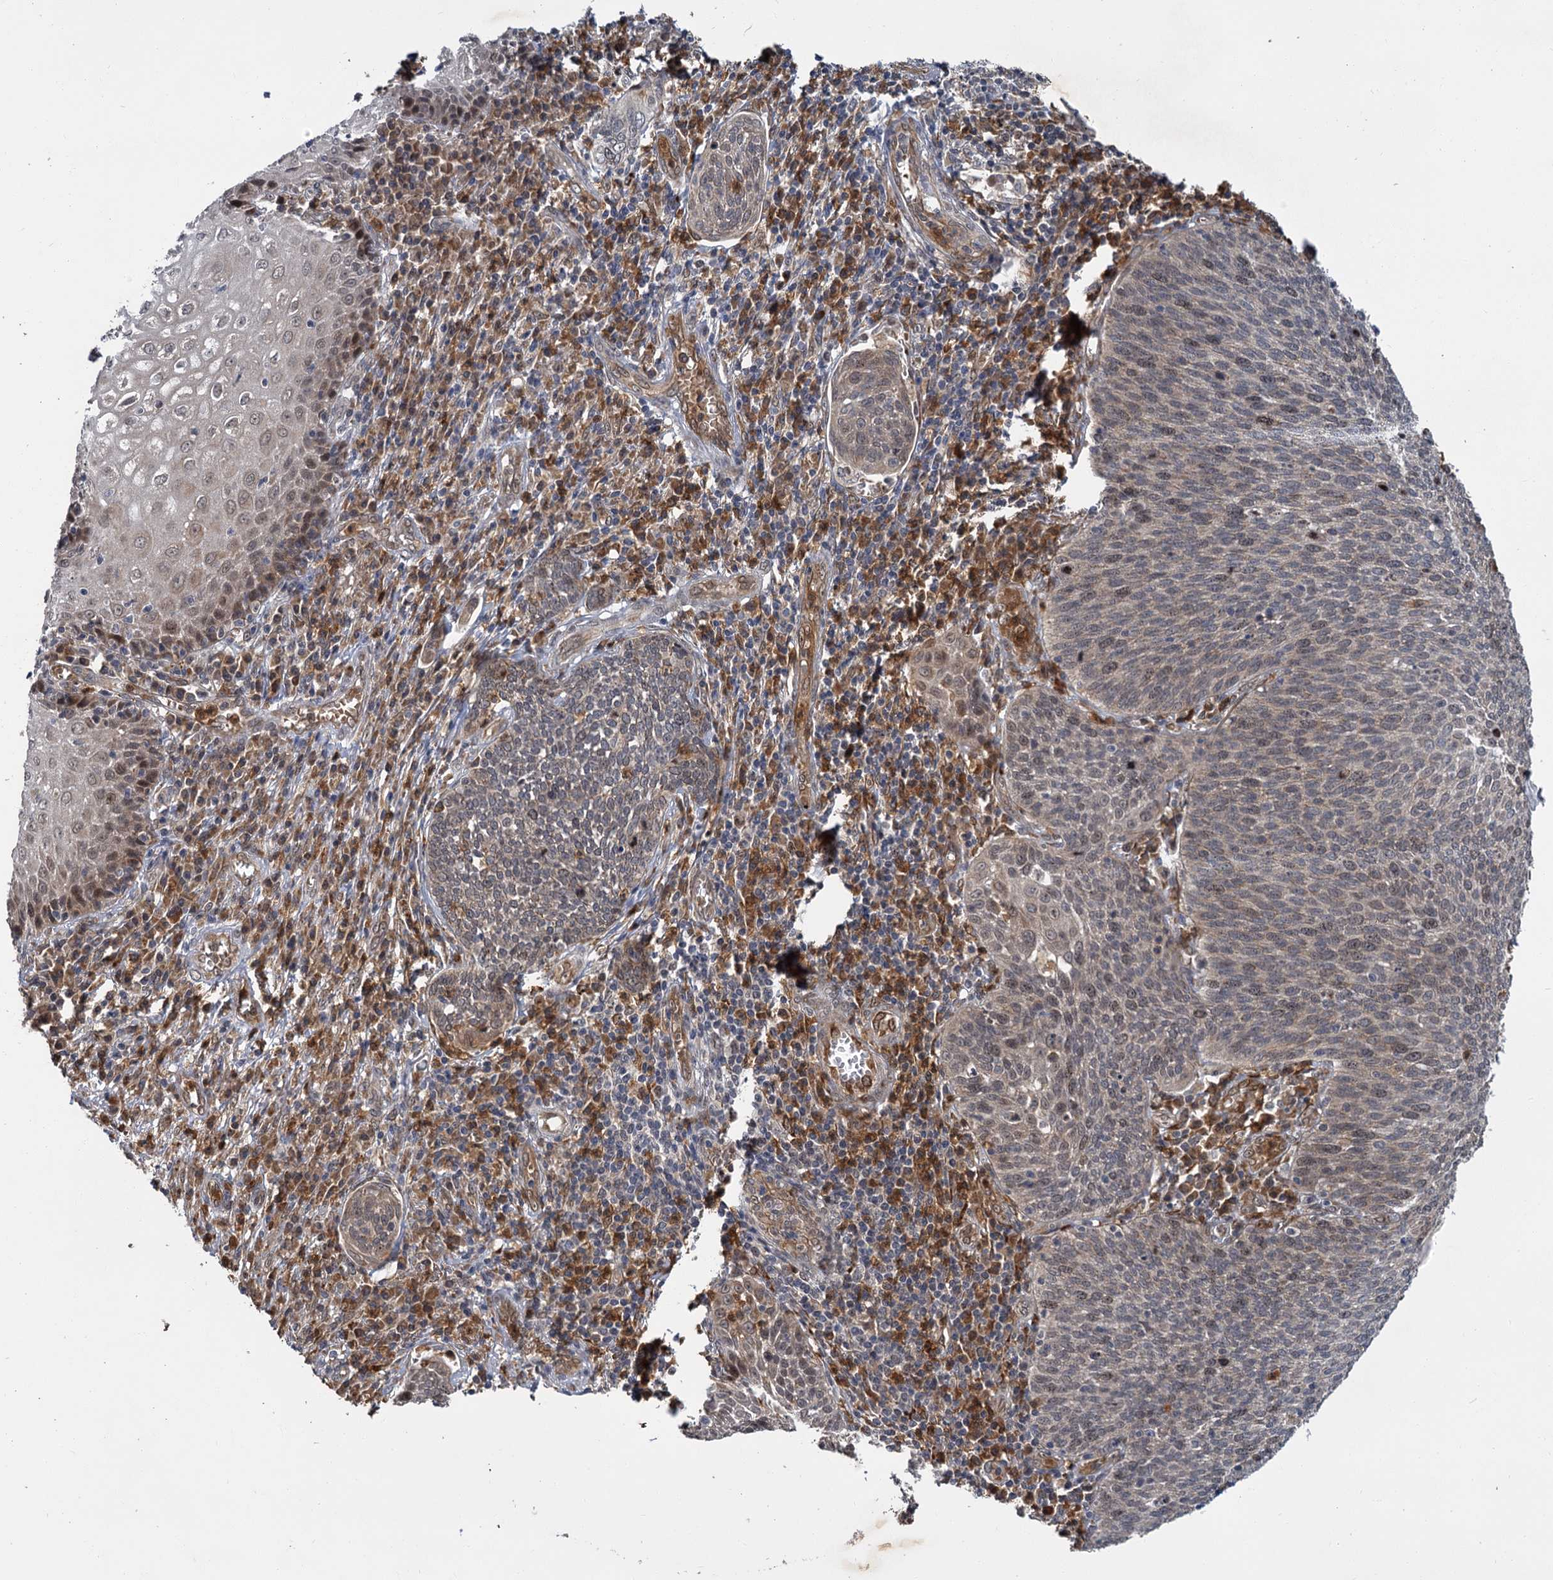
{"staining": {"intensity": "weak", "quantity": "<25%", "location": "cytoplasmic/membranous,nuclear"}, "tissue": "cervical cancer", "cell_type": "Tumor cells", "image_type": "cancer", "snomed": [{"axis": "morphology", "description": "Squamous cell carcinoma, NOS"}, {"axis": "topography", "description": "Cervix"}], "caption": "Micrograph shows no significant protein expression in tumor cells of squamous cell carcinoma (cervical).", "gene": "APBA2", "patient": {"sex": "female", "age": 34}}